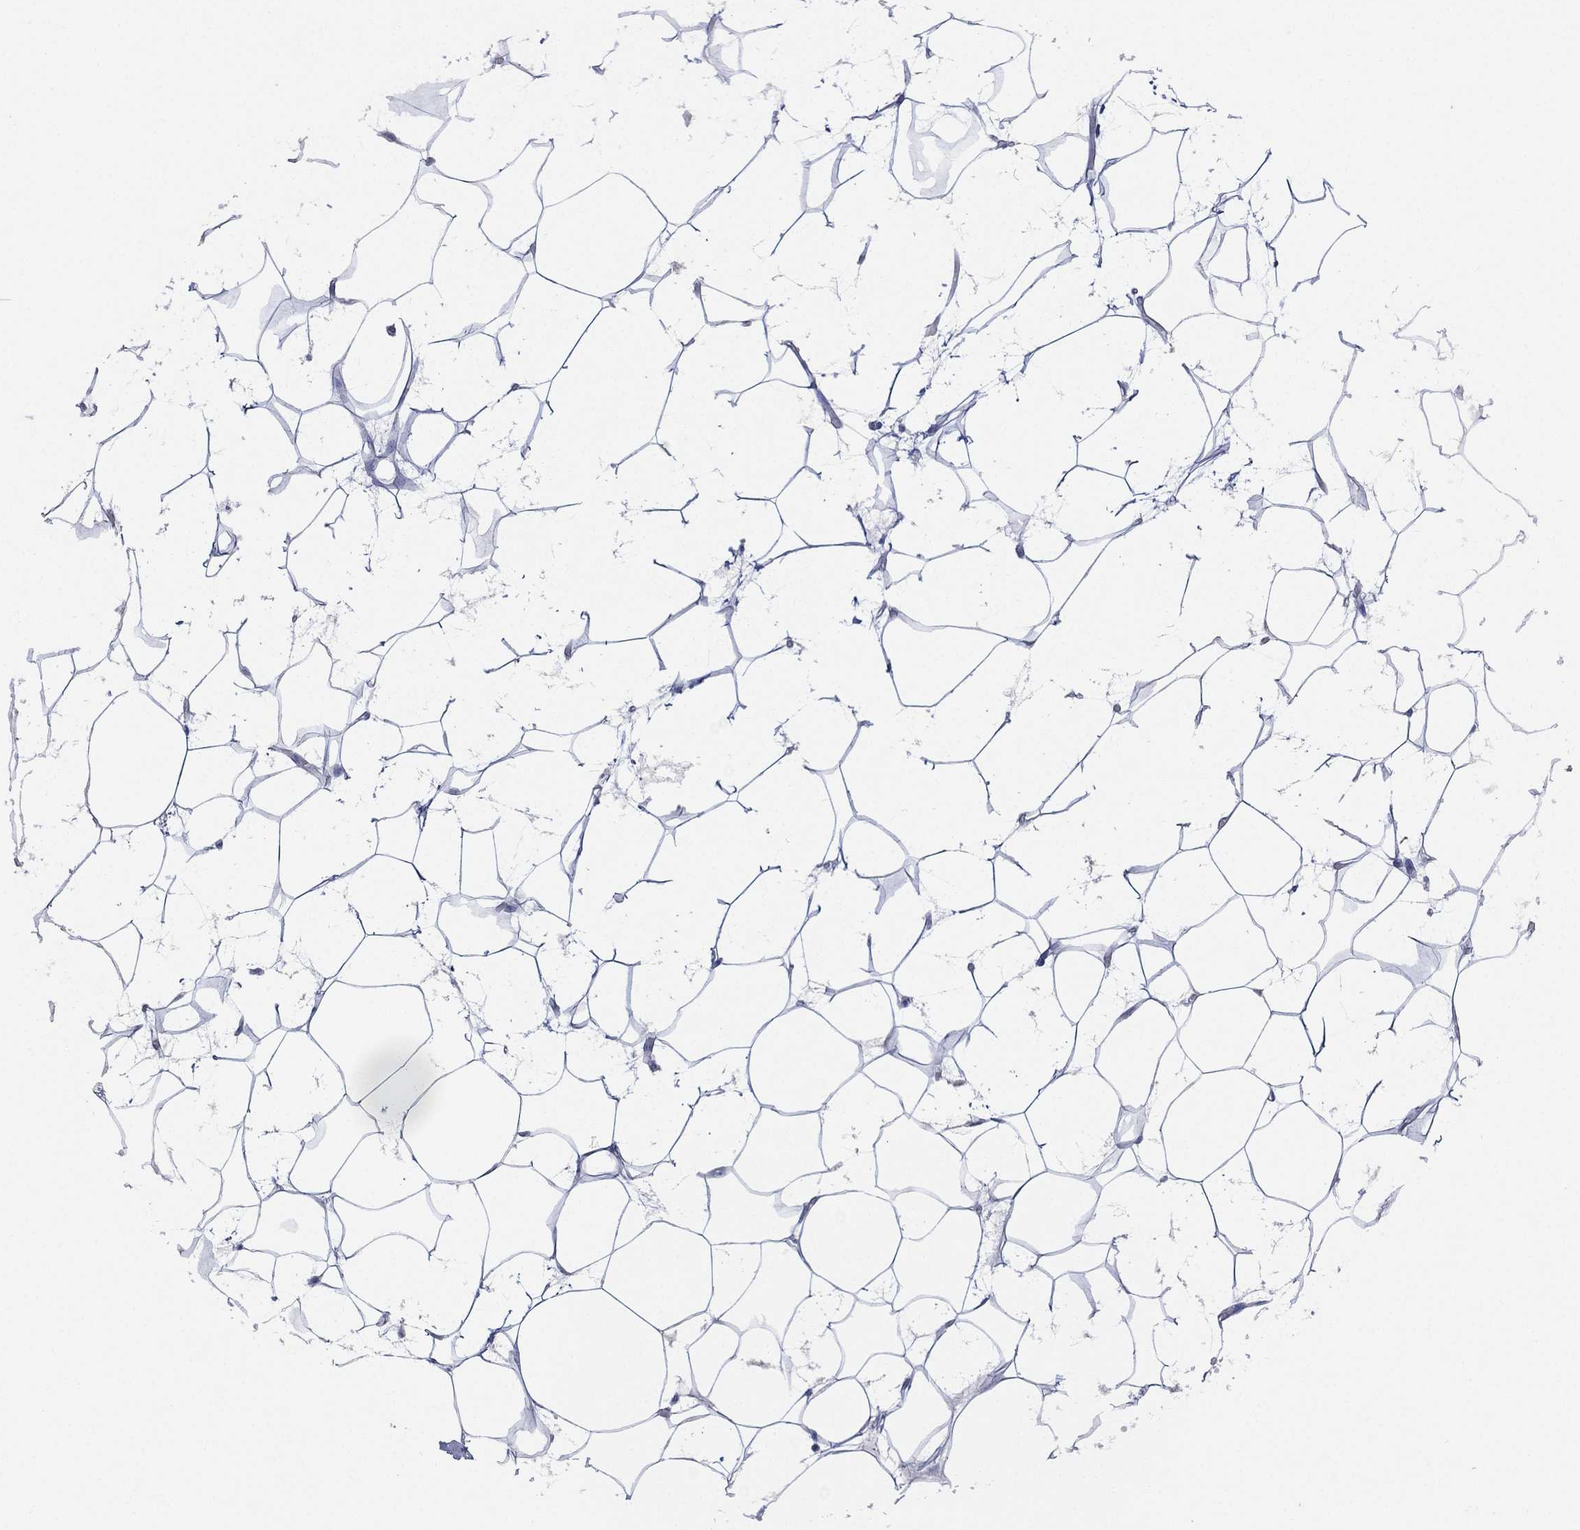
{"staining": {"intensity": "negative", "quantity": "none", "location": "none"}, "tissue": "adipose tissue", "cell_type": "Adipocytes", "image_type": "normal", "snomed": [{"axis": "morphology", "description": "Normal tissue, NOS"}, {"axis": "topography", "description": "Breast"}], "caption": "This is an immunohistochemistry photomicrograph of benign adipose tissue. There is no positivity in adipocytes.", "gene": "FMO1", "patient": {"sex": "female", "age": 49}}